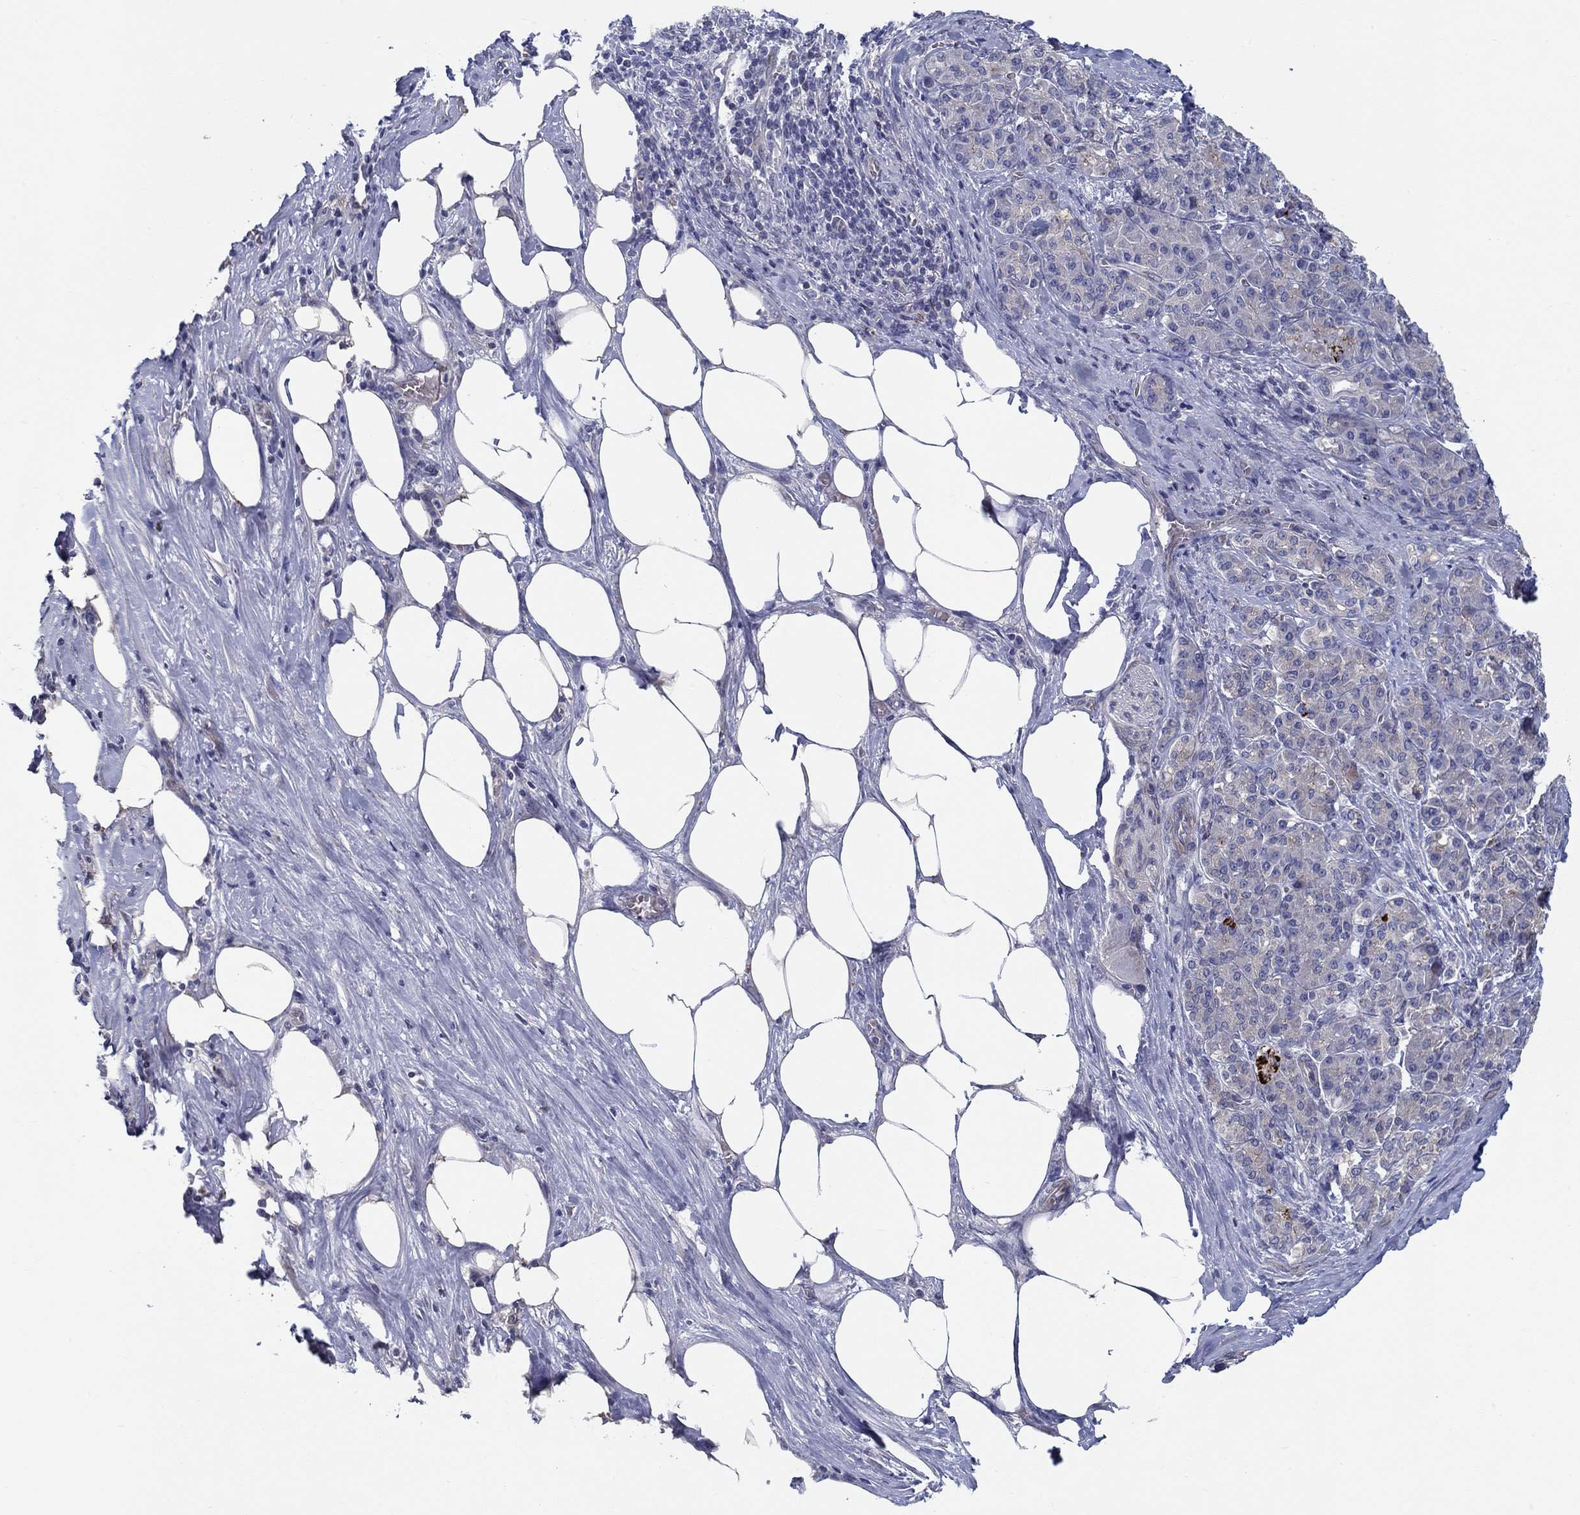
{"staining": {"intensity": "negative", "quantity": "none", "location": "none"}, "tissue": "pancreatic cancer", "cell_type": "Tumor cells", "image_type": "cancer", "snomed": [{"axis": "morphology", "description": "Adenocarcinoma, NOS"}, {"axis": "topography", "description": "Pancreas"}], "caption": "The micrograph reveals no staining of tumor cells in pancreatic adenocarcinoma.", "gene": "ERMP1", "patient": {"sex": "male", "age": 57}}